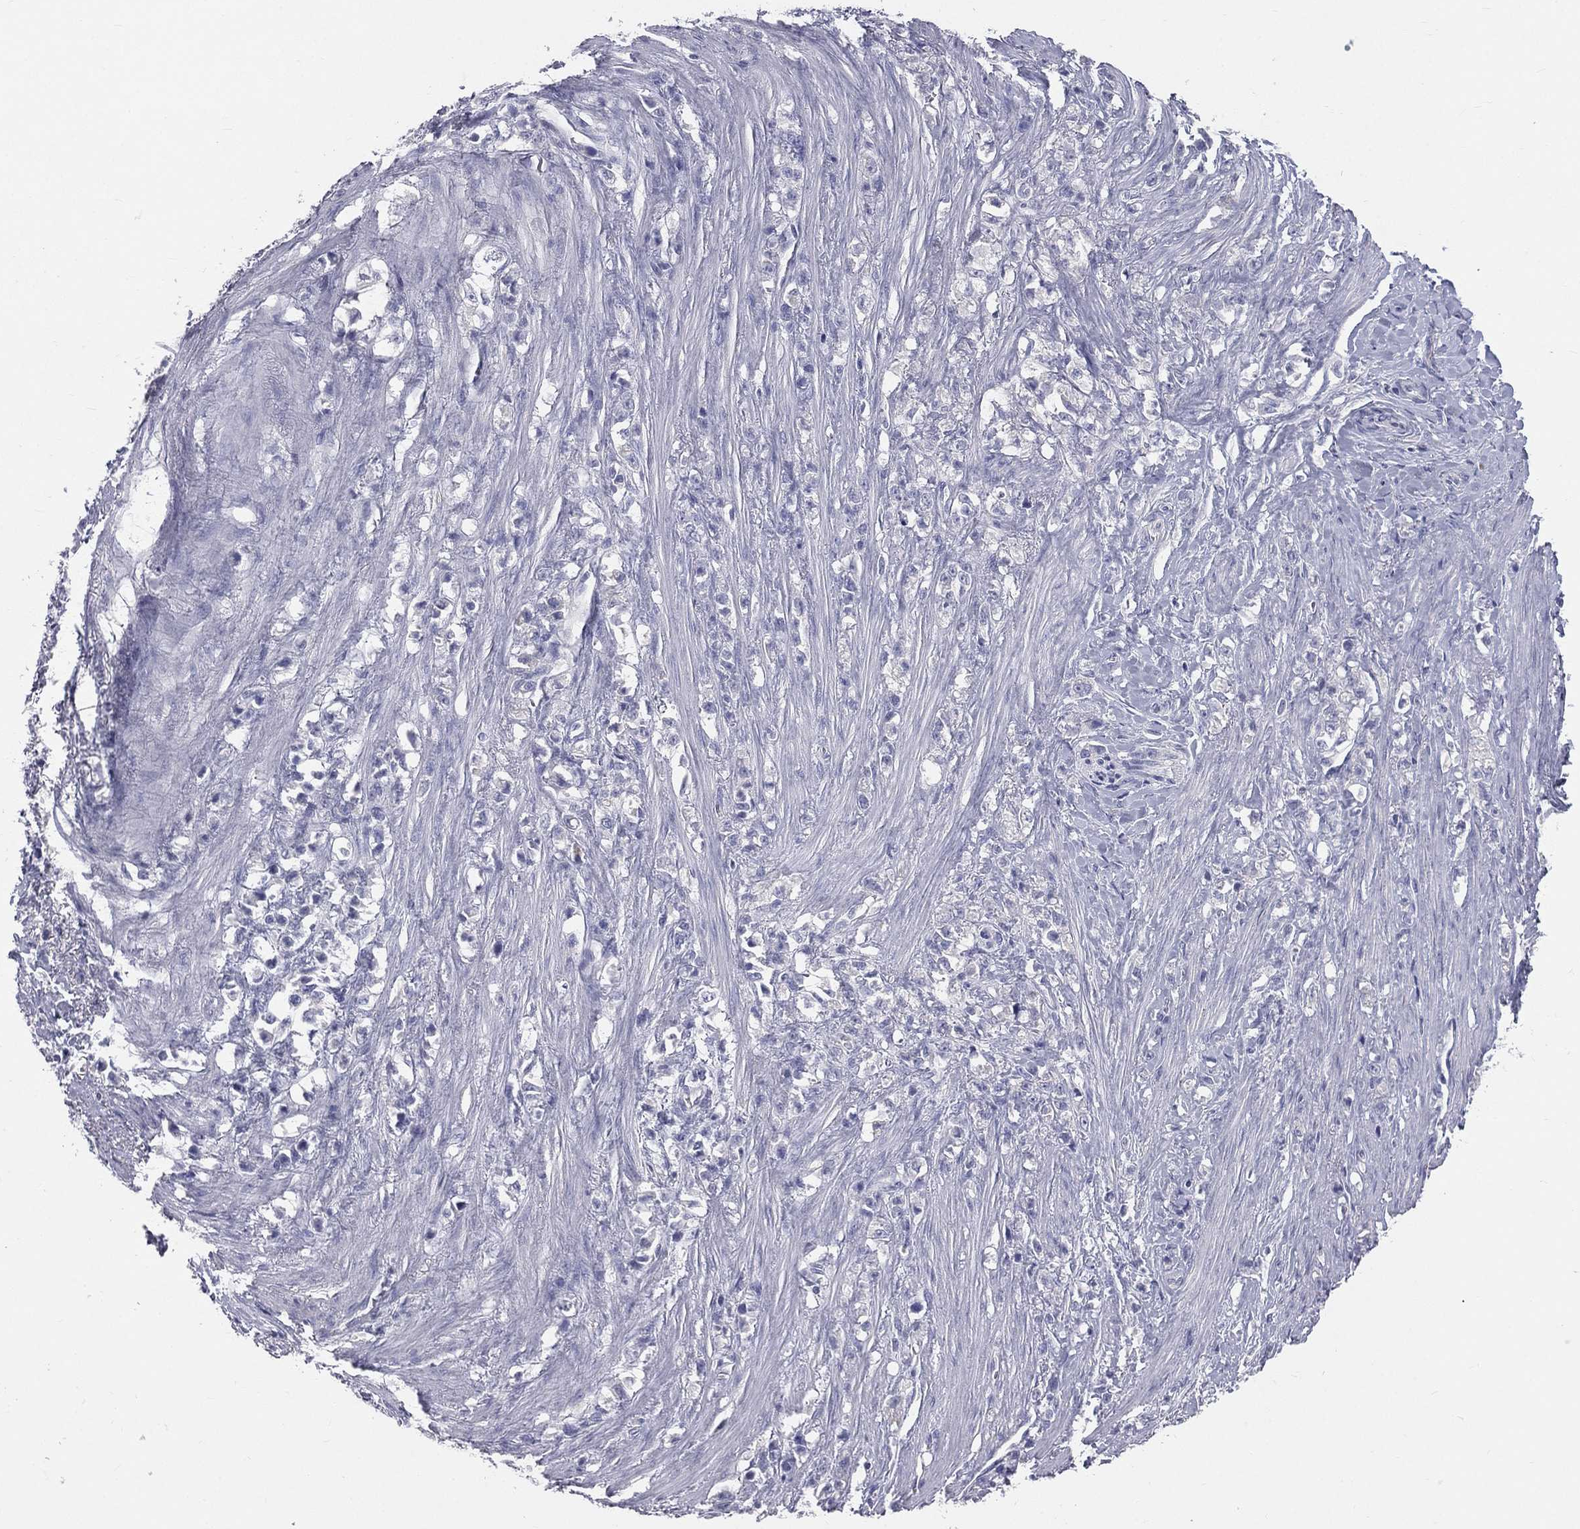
{"staining": {"intensity": "negative", "quantity": "none", "location": "none"}, "tissue": "stomach cancer", "cell_type": "Tumor cells", "image_type": "cancer", "snomed": [{"axis": "morphology", "description": "Adenocarcinoma, NOS"}, {"axis": "topography", "description": "Stomach, lower"}], "caption": "DAB immunohistochemical staining of human stomach adenocarcinoma demonstrates no significant staining in tumor cells.", "gene": "STK31", "patient": {"sex": "male", "age": 88}}